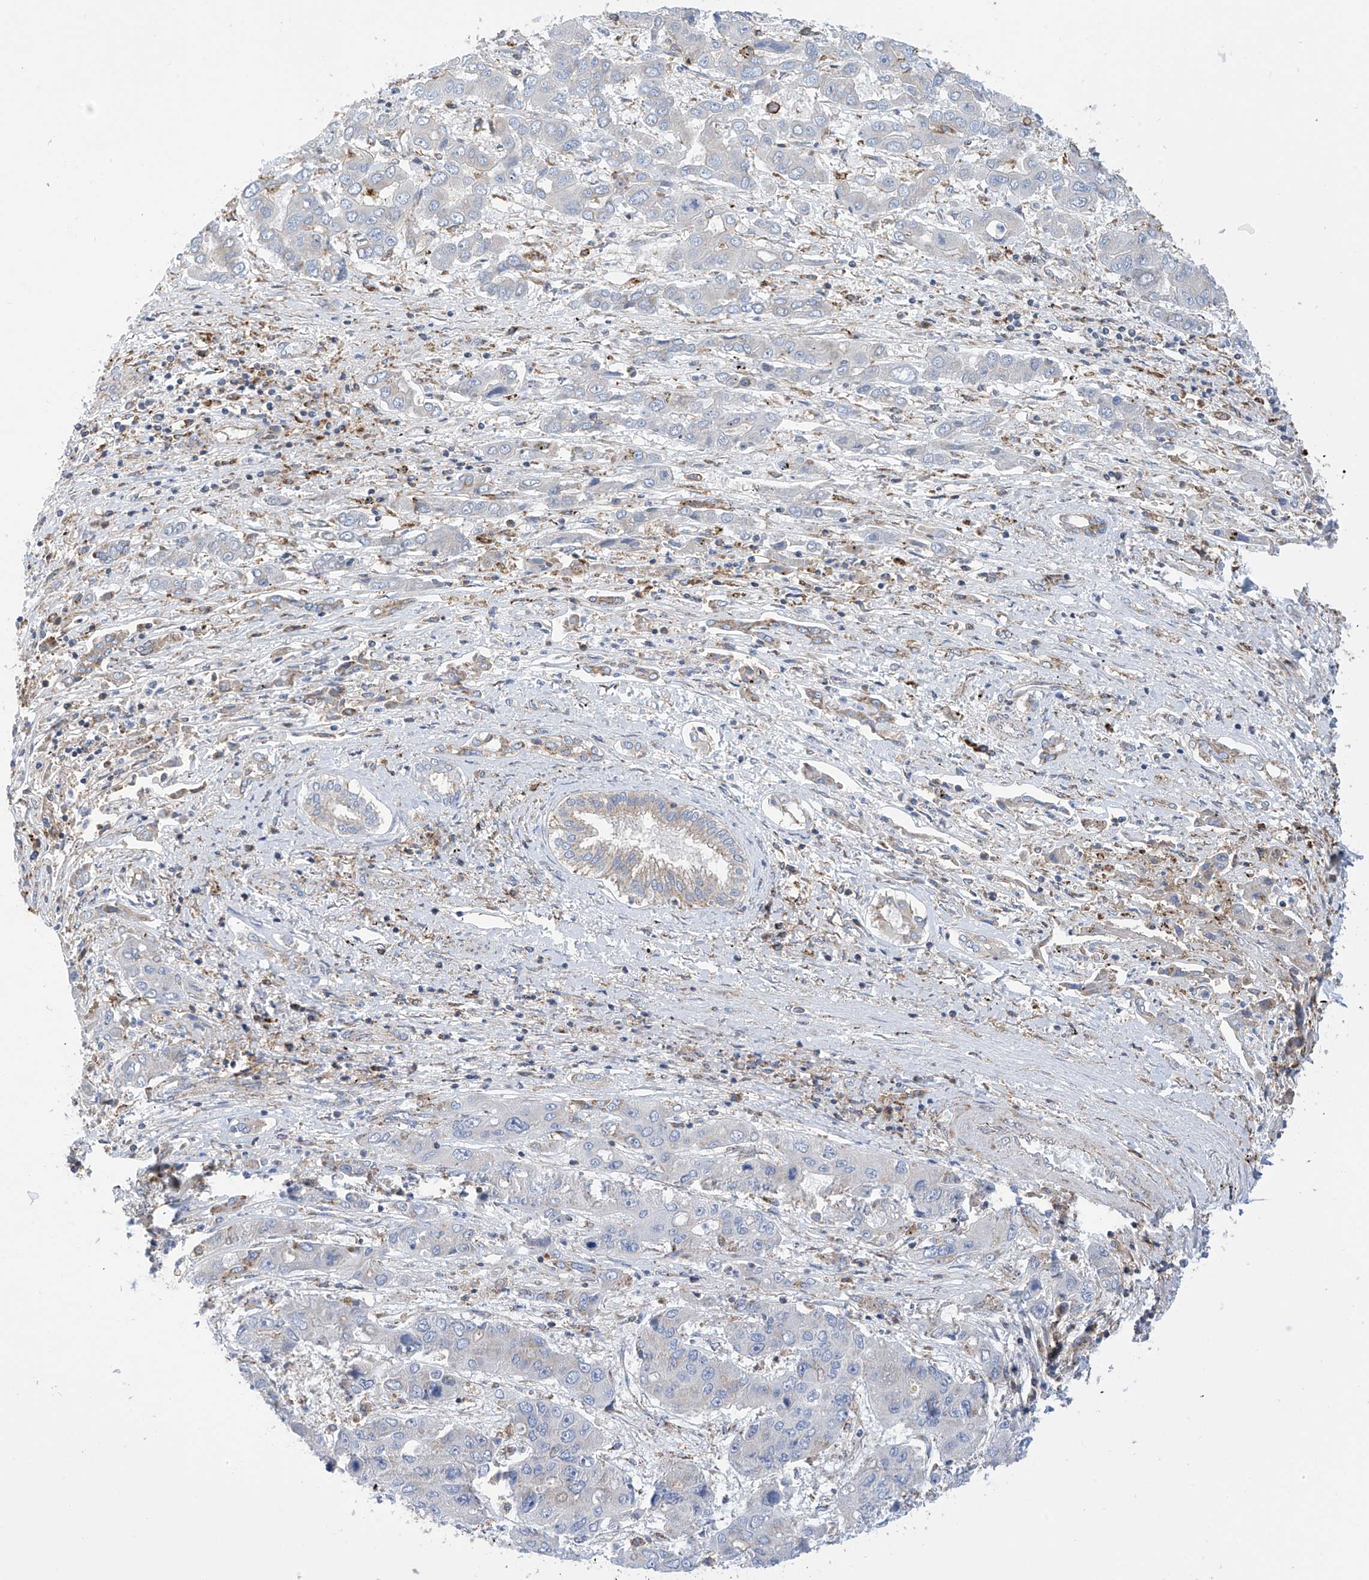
{"staining": {"intensity": "negative", "quantity": "none", "location": "none"}, "tissue": "liver cancer", "cell_type": "Tumor cells", "image_type": "cancer", "snomed": [{"axis": "morphology", "description": "Cholangiocarcinoma"}, {"axis": "topography", "description": "Liver"}], "caption": "High magnification brightfield microscopy of cholangiocarcinoma (liver) stained with DAB (3,3'-diaminobenzidine) (brown) and counterstained with hematoxylin (blue): tumor cells show no significant positivity.", "gene": "P2RX7", "patient": {"sex": "male", "age": 67}}